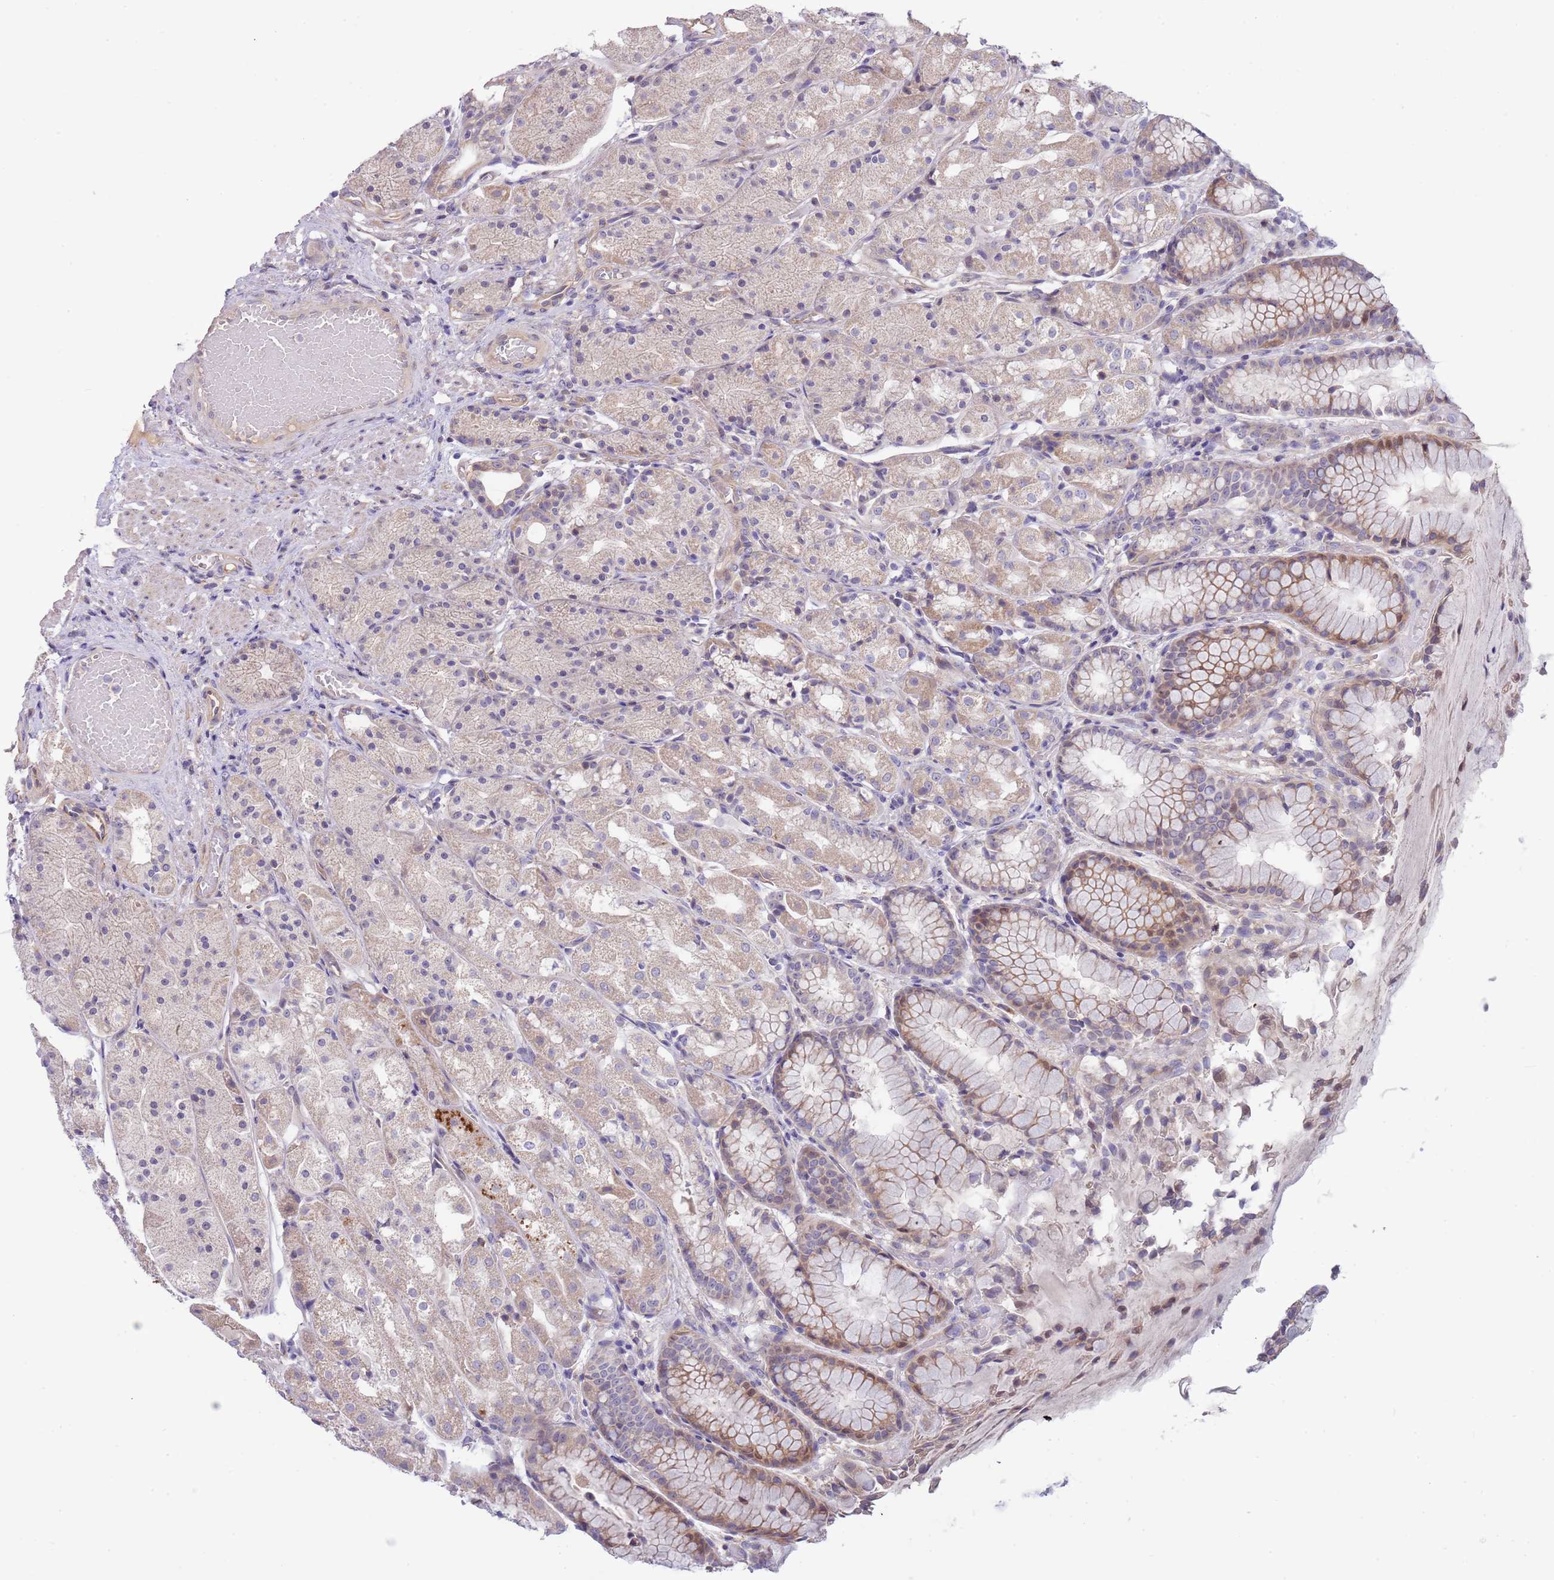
{"staining": {"intensity": "weak", "quantity": "25%-75%", "location": "cytoplasmic/membranous"}, "tissue": "stomach", "cell_type": "Glandular cells", "image_type": "normal", "snomed": [{"axis": "morphology", "description": "Normal tissue, NOS"}, {"axis": "topography", "description": "Stomach, upper"}], "caption": "The micrograph displays staining of benign stomach, revealing weak cytoplasmic/membranous protein positivity (brown color) within glandular cells.", "gene": "CABYR", "patient": {"sex": "male", "age": 72}}